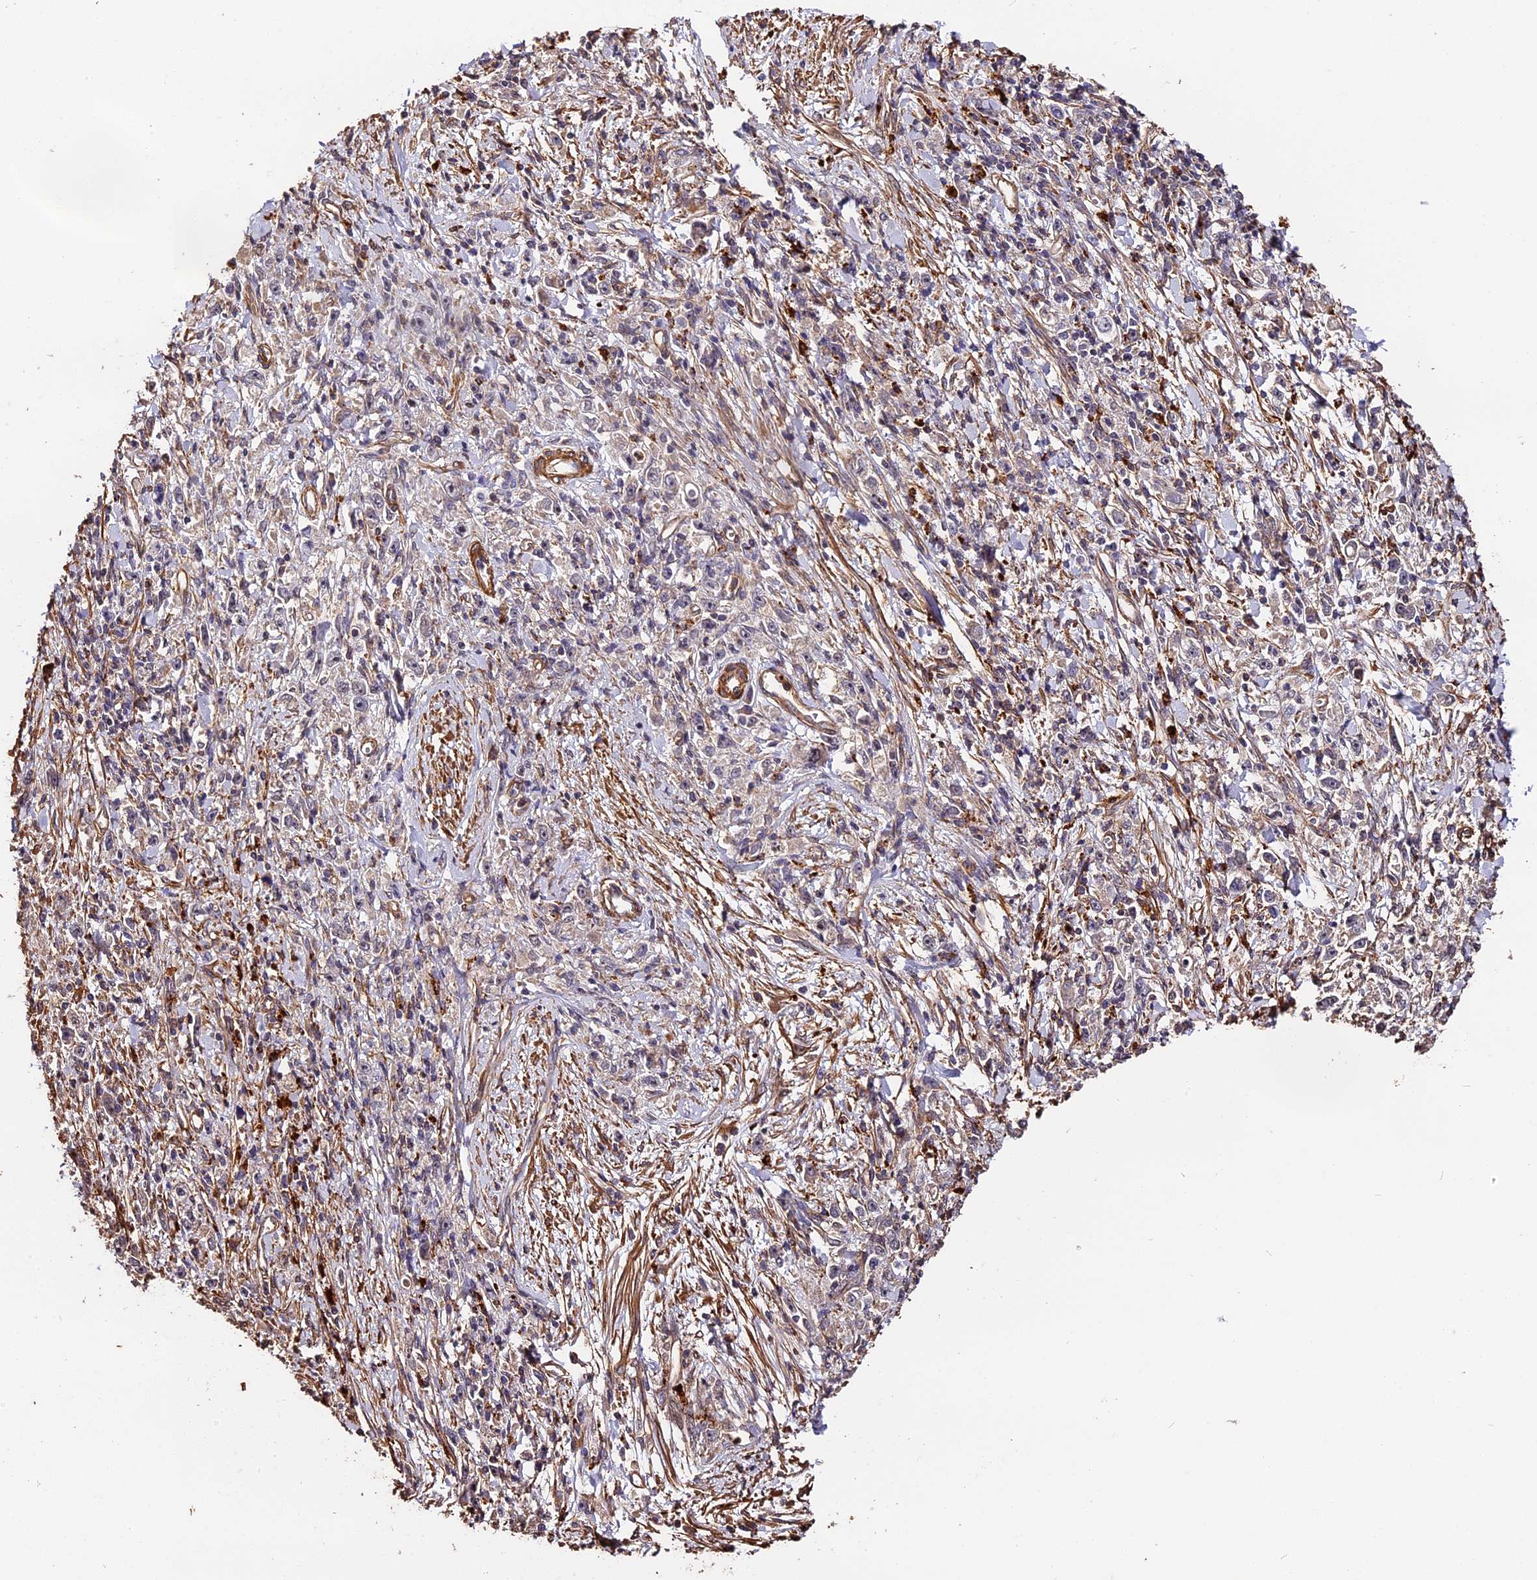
{"staining": {"intensity": "negative", "quantity": "none", "location": "none"}, "tissue": "stomach cancer", "cell_type": "Tumor cells", "image_type": "cancer", "snomed": [{"axis": "morphology", "description": "Adenocarcinoma, NOS"}, {"axis": "topography", "description": "Stomach"}], "caption": "A histopathology image of human stomach adenocarcinoma is negative for staining in tumor cells.", "gene": "MMP15", "patient": {"sex": "female", "age": 59}}